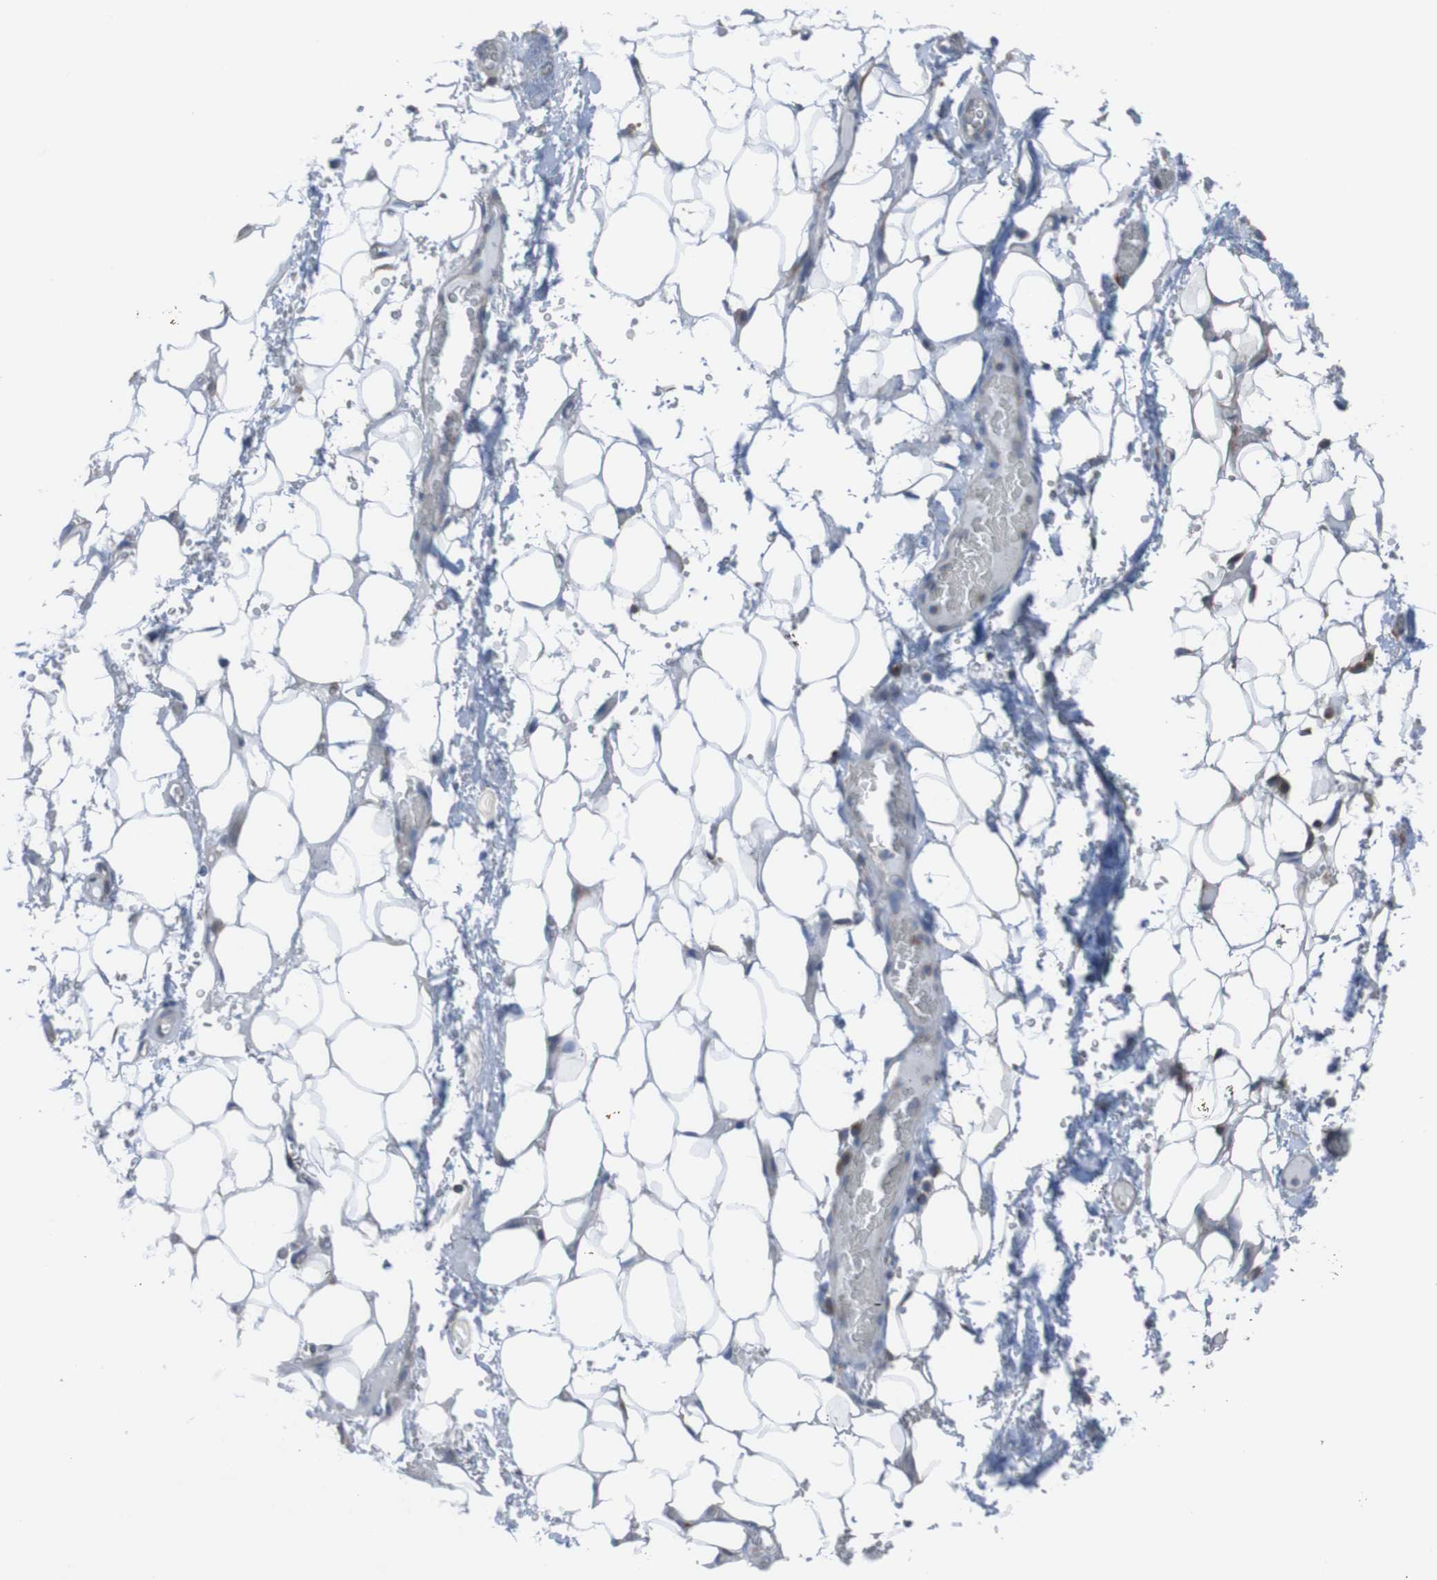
{"staining": {"intensity": "negative", "quantity": "none", "location": "none"}, "tissue": "adipose tissue", "cell_type": "Adipocytes", "image_type": "normal", "snomed": [{"axis": "morphology", "description": "Normal tissue, NOS"}, {"axis": "morphology", "description": "Adenocarcinoma, NOS"}, {"axis": "topography", "description": "Esophagus"}], "caption": "High power microscopy histopathology image of an immunohistochemistry image of unremarkable adipose tissue, revealing no significant positivity in adipocytes. Brightfield microscopy of immunohistochemistry stained with DAB (brown) and hematoxylin (blue), captured at high magnification.", "gene": "MINAR1", "patient": {"sex": "male", "age": 62}}